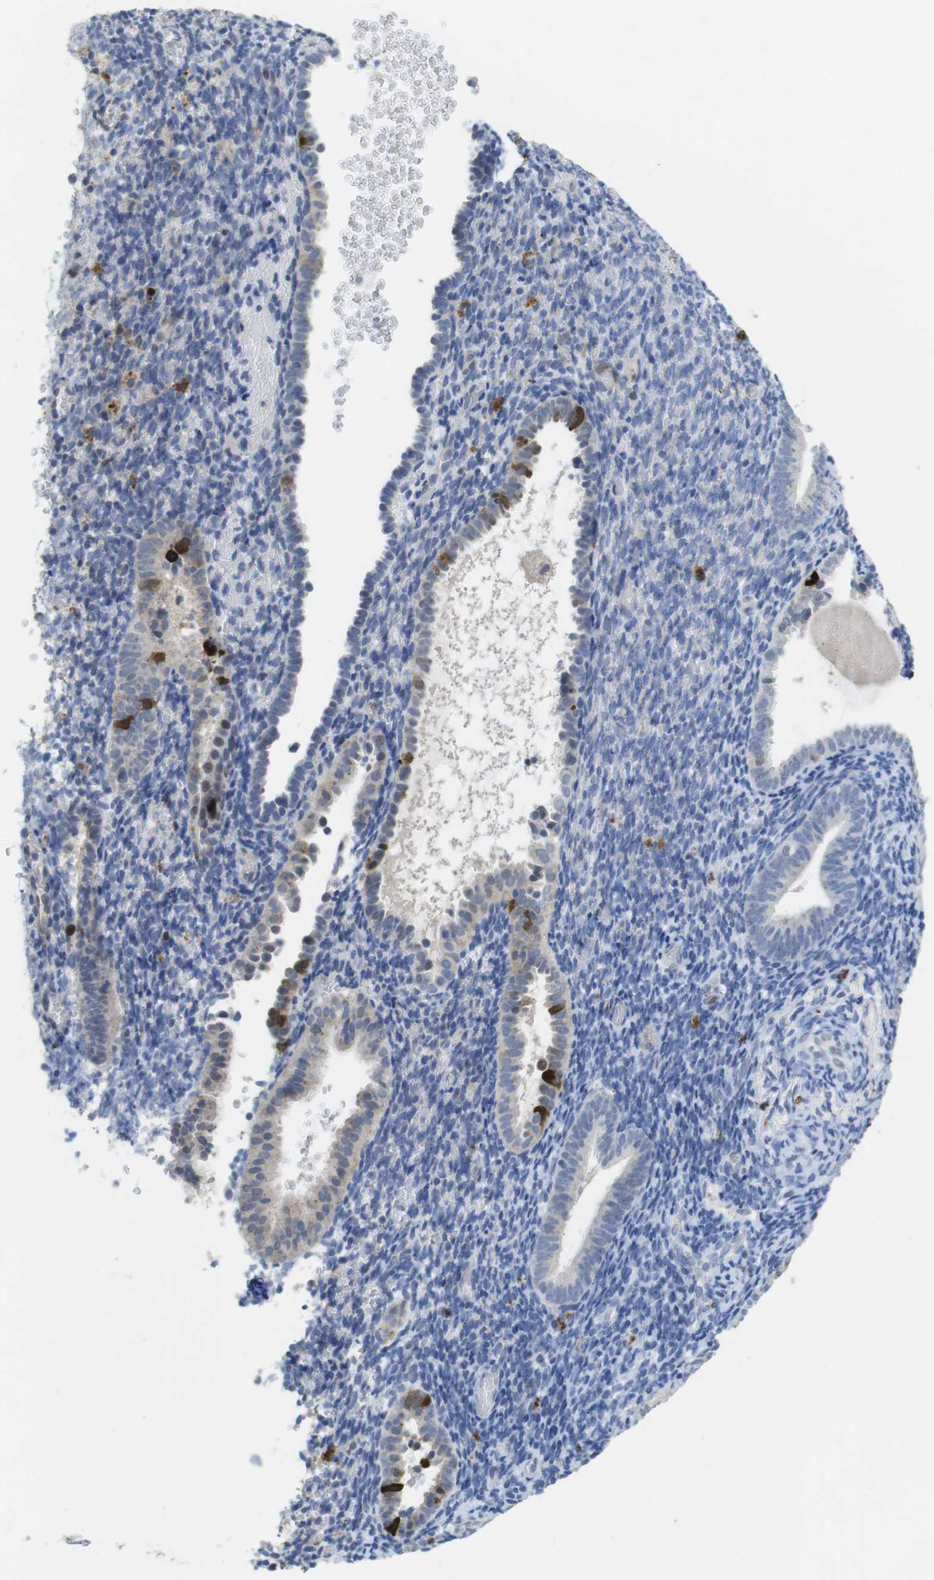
{"staining": {"intensity": "negative", "quantity": "none", "location": "none"}, "tissue": "endometrium", "cell_type": "Cells in endometrial stroma", "image_type": "normal", "snomed": [{"axis": "morphology", "description": "Normal tissue, NOS"}, {"axis": "topography", "description": "Endometrium"}], "caption": "This is an immunohistochemistry (IHC) histopathology image of benign endometrium. There is no expression in cells in endometrial stroma.", "gene": "KPNA2", "patient": {"sex": "female", "age": 51}}